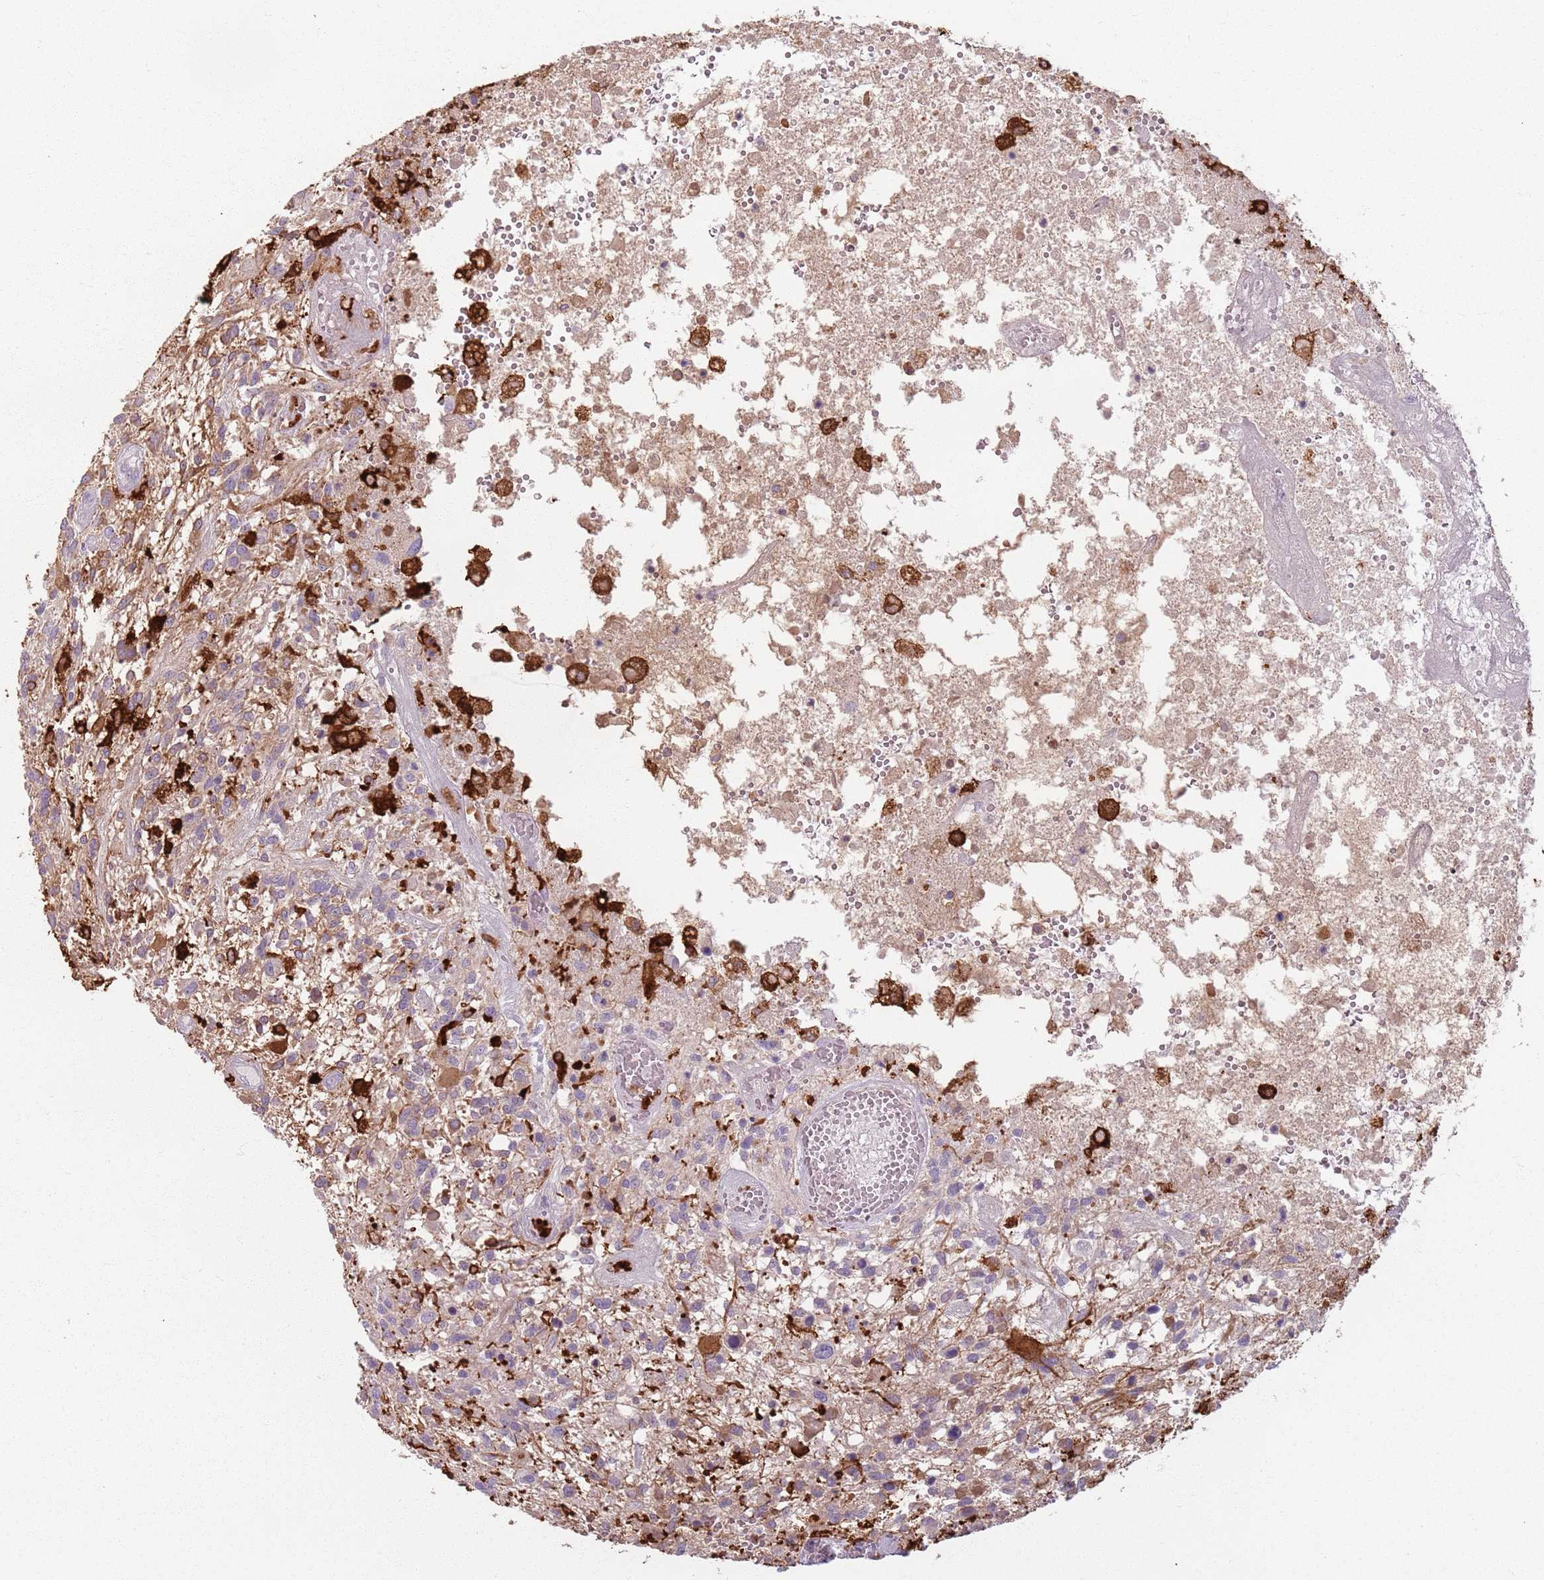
{"staining": {"intensity": "strong", "quantity": "<25%", "location": "cytoplasmic/membranous"}, "tissue": "glioma", "cell_type": "Tumor cells", "image_type": "cancer", "snomed": [{"axis": "morphology", "description": "Glioma, malignant, High grade"}, {"axis": "topography", "description": "Brain"}], "caption": "Immunohistochemistry (IHC) photomicrograph of neoplastic tissue: glioma stained using IHC exhibits medium levels of strong protein expression localized specifically in the cytoplasmic/membranous of tumor cells, appearing as a cytoplasmic/membranous brown color.", "gene": "GDPGP1", "patient": {"sex": "male", "age": 47}}